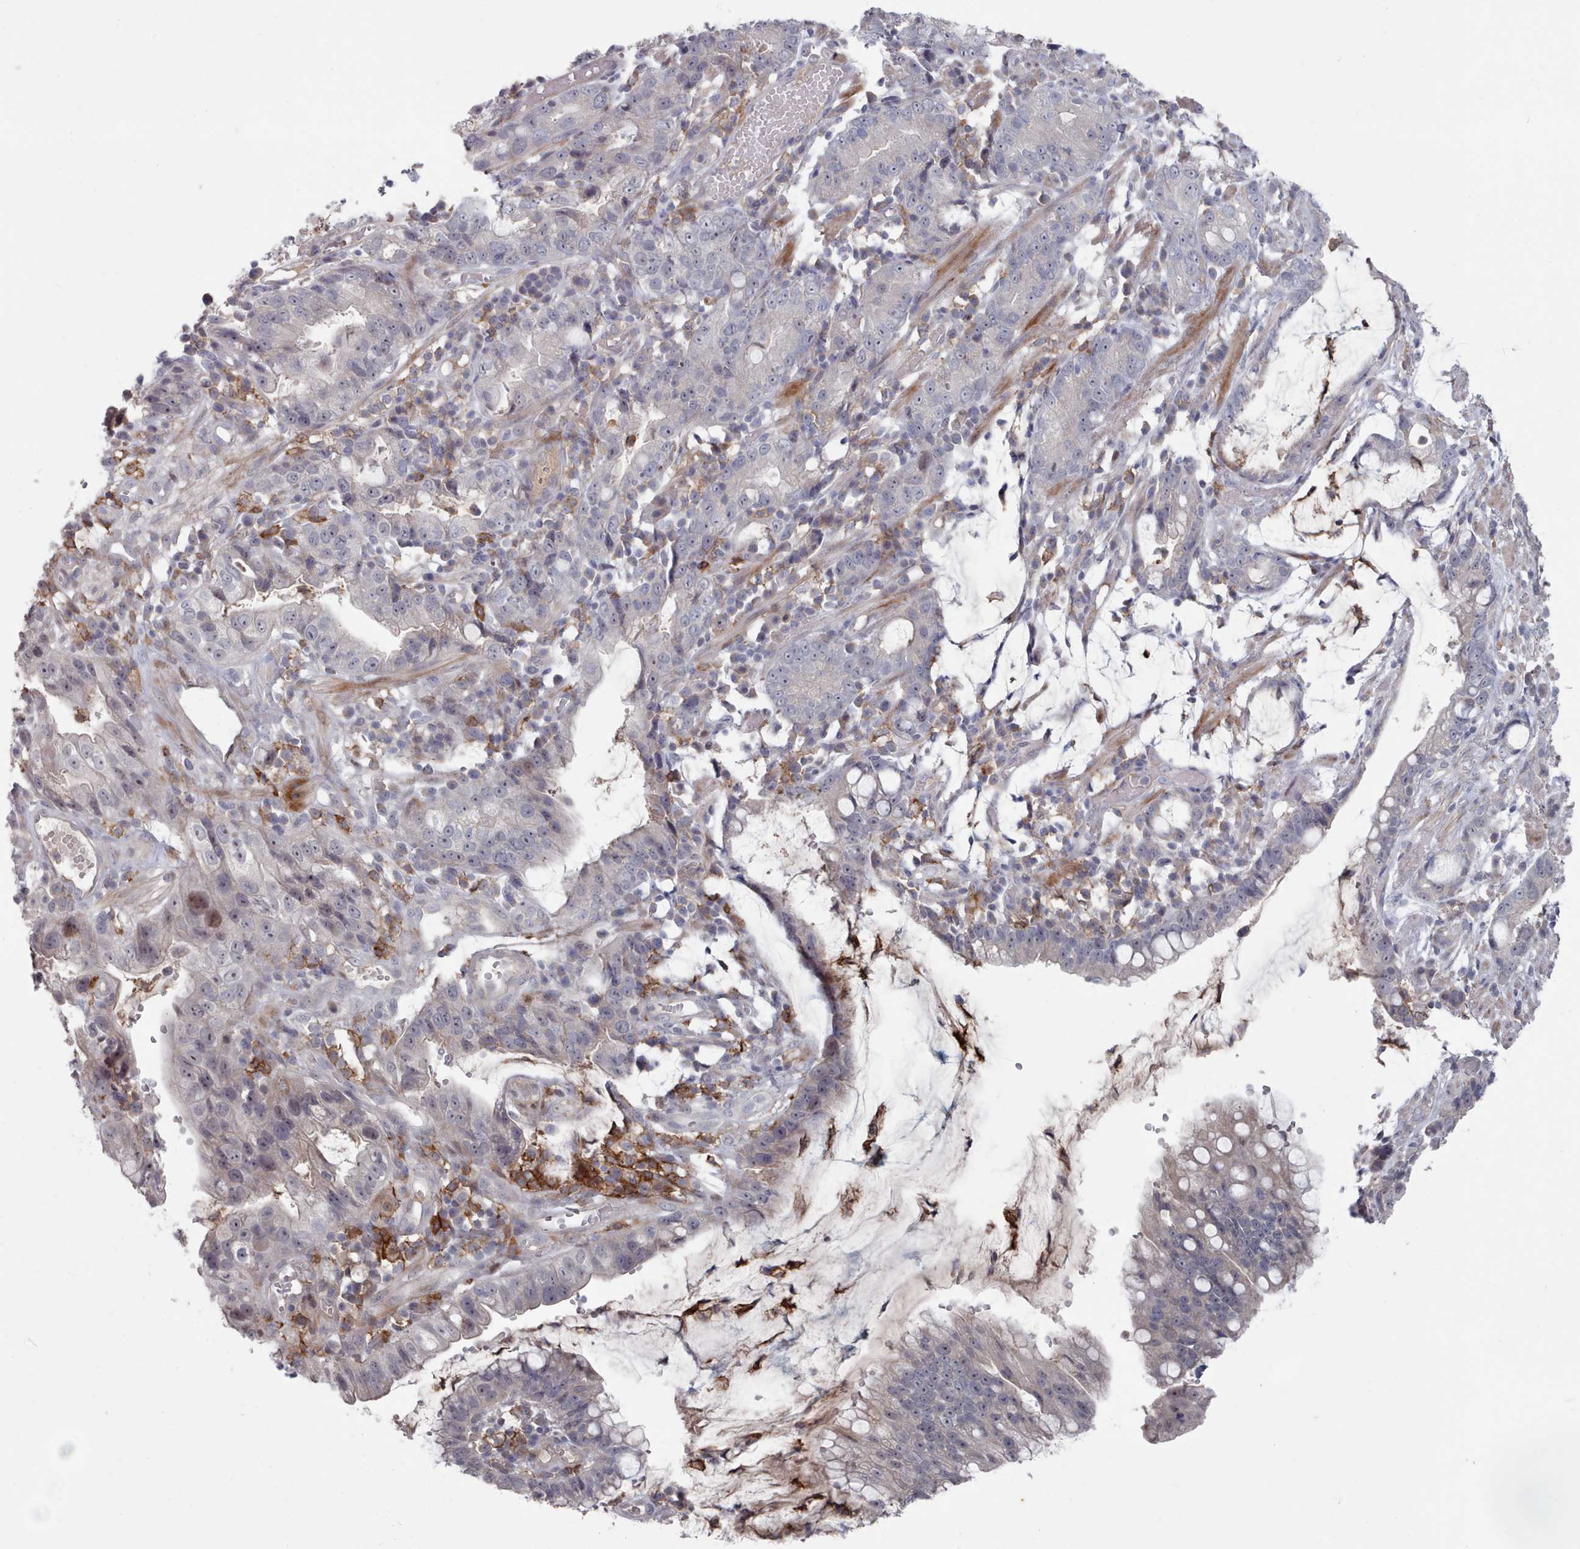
{"staining": {"intensity": "negative", "quantity": "none", "location": "none"}, "tissue": "stomach cancer", "cell_type": "Tumor cells", "image_type": "cancer", "snomed": [{"axis": "morphology", "description": "Adenocarcinoma, NOS"}, {"axis": "topography", "description": "Stomach"}], "caption": "Protein analysis of stomach cancer (adenocarcinoma) displays no significant staining in tumor cells.", "gene": "COL8A2", "patient": {"sex": "male", "age": 55}}